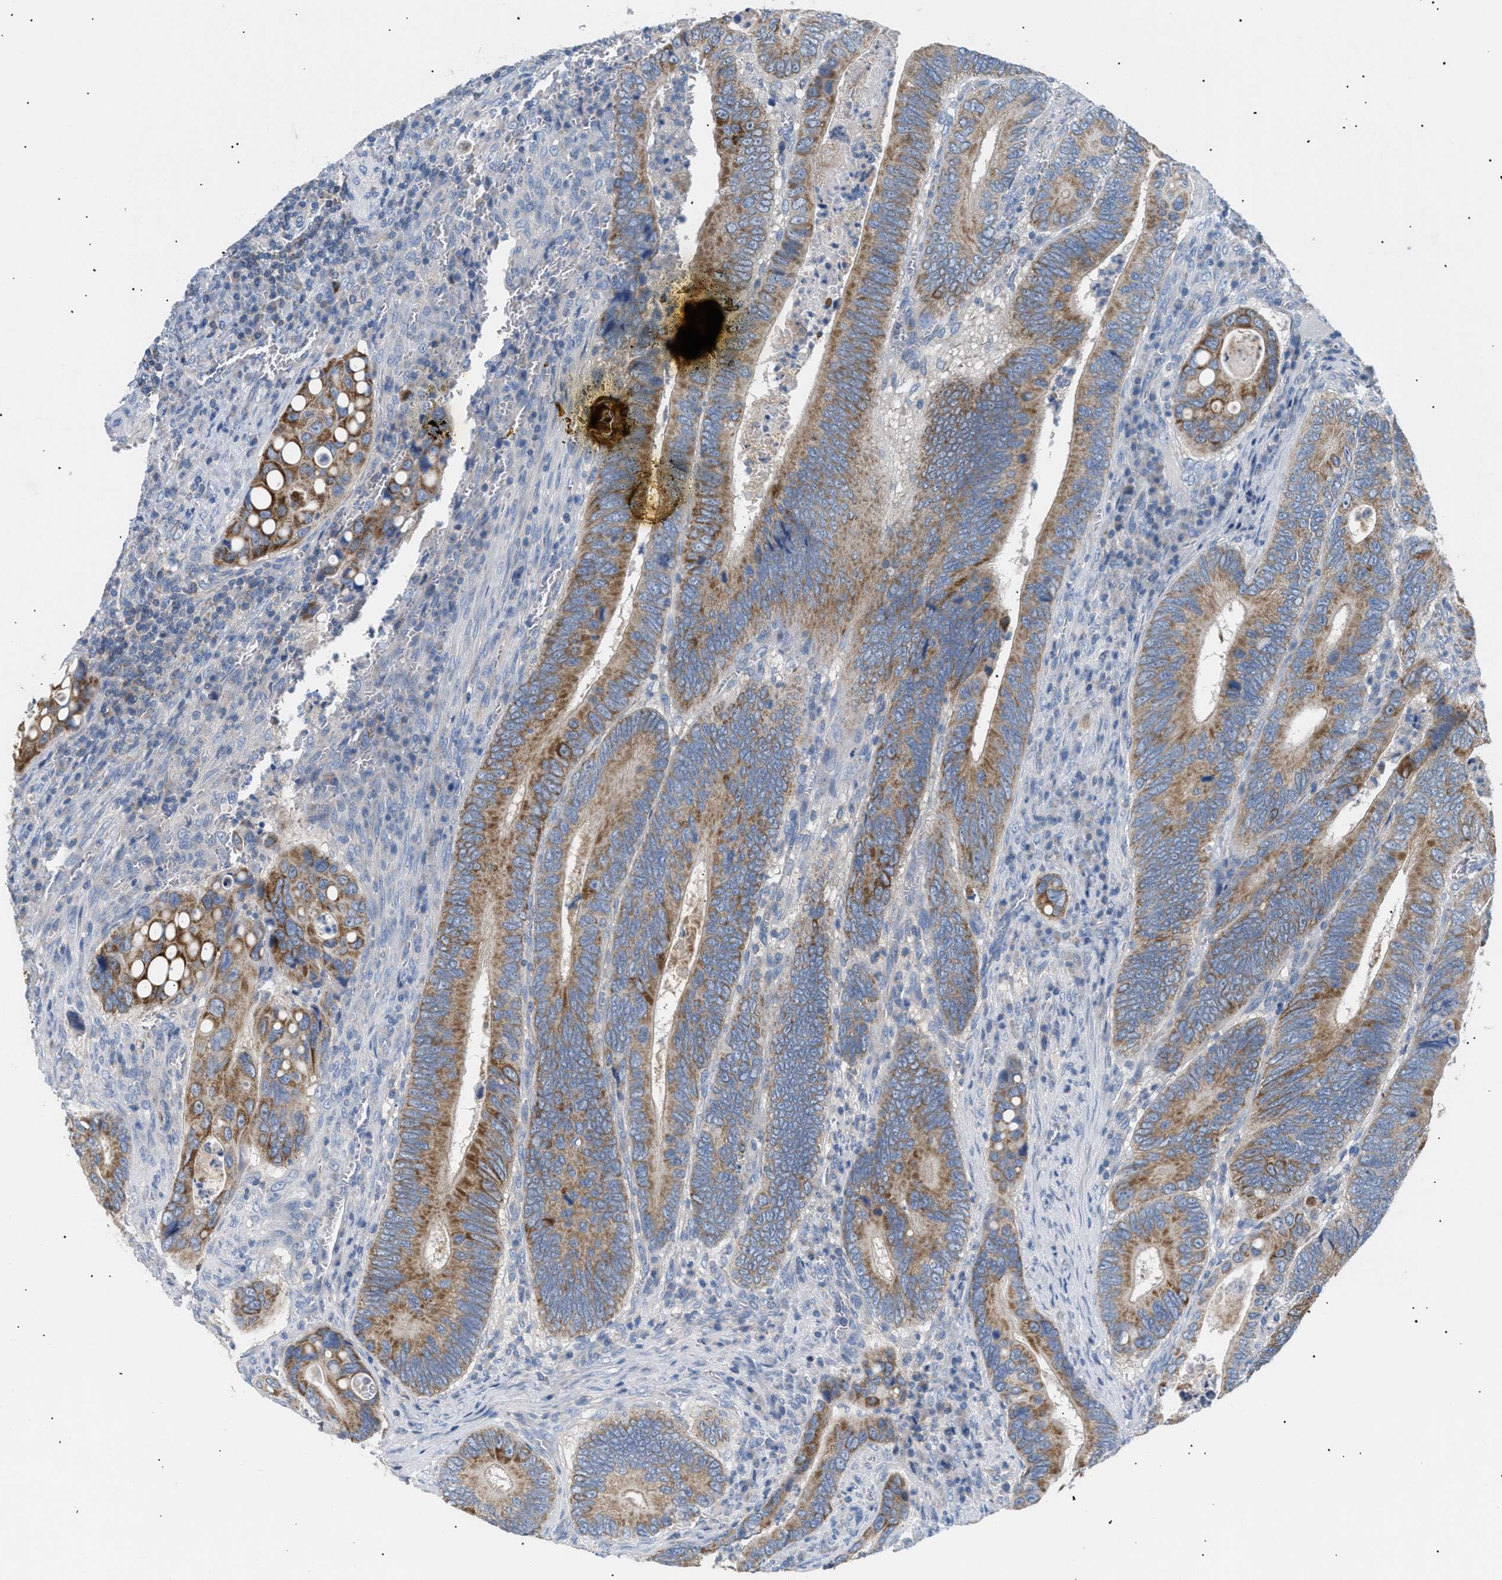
{"staining": {"intensity": "moderate", "quantity": ">75%", "location": "cytoplasmic/membranous"}, "tissue": "colorectal cancer", "cell_type": "Tumor cells", "image_type": "cancer", "snomed": [{"axis": "morphology", "description": "Inflammation, NOS"}, {"axis": "morphology", "description": "Adenocarcinoma, NOS"}, {"axis": "topography", "description": "Colon"}], "caption": "An image of human colorectal adenocarcinoma stained for a protein displays moderate cytoplasmic/membranous brown staining in tumor cells. The protein is shown in brown color, while the nuclei are stained blue.", "gene": "ILDR1", "patient": {"sex": "male", "age": 72}}